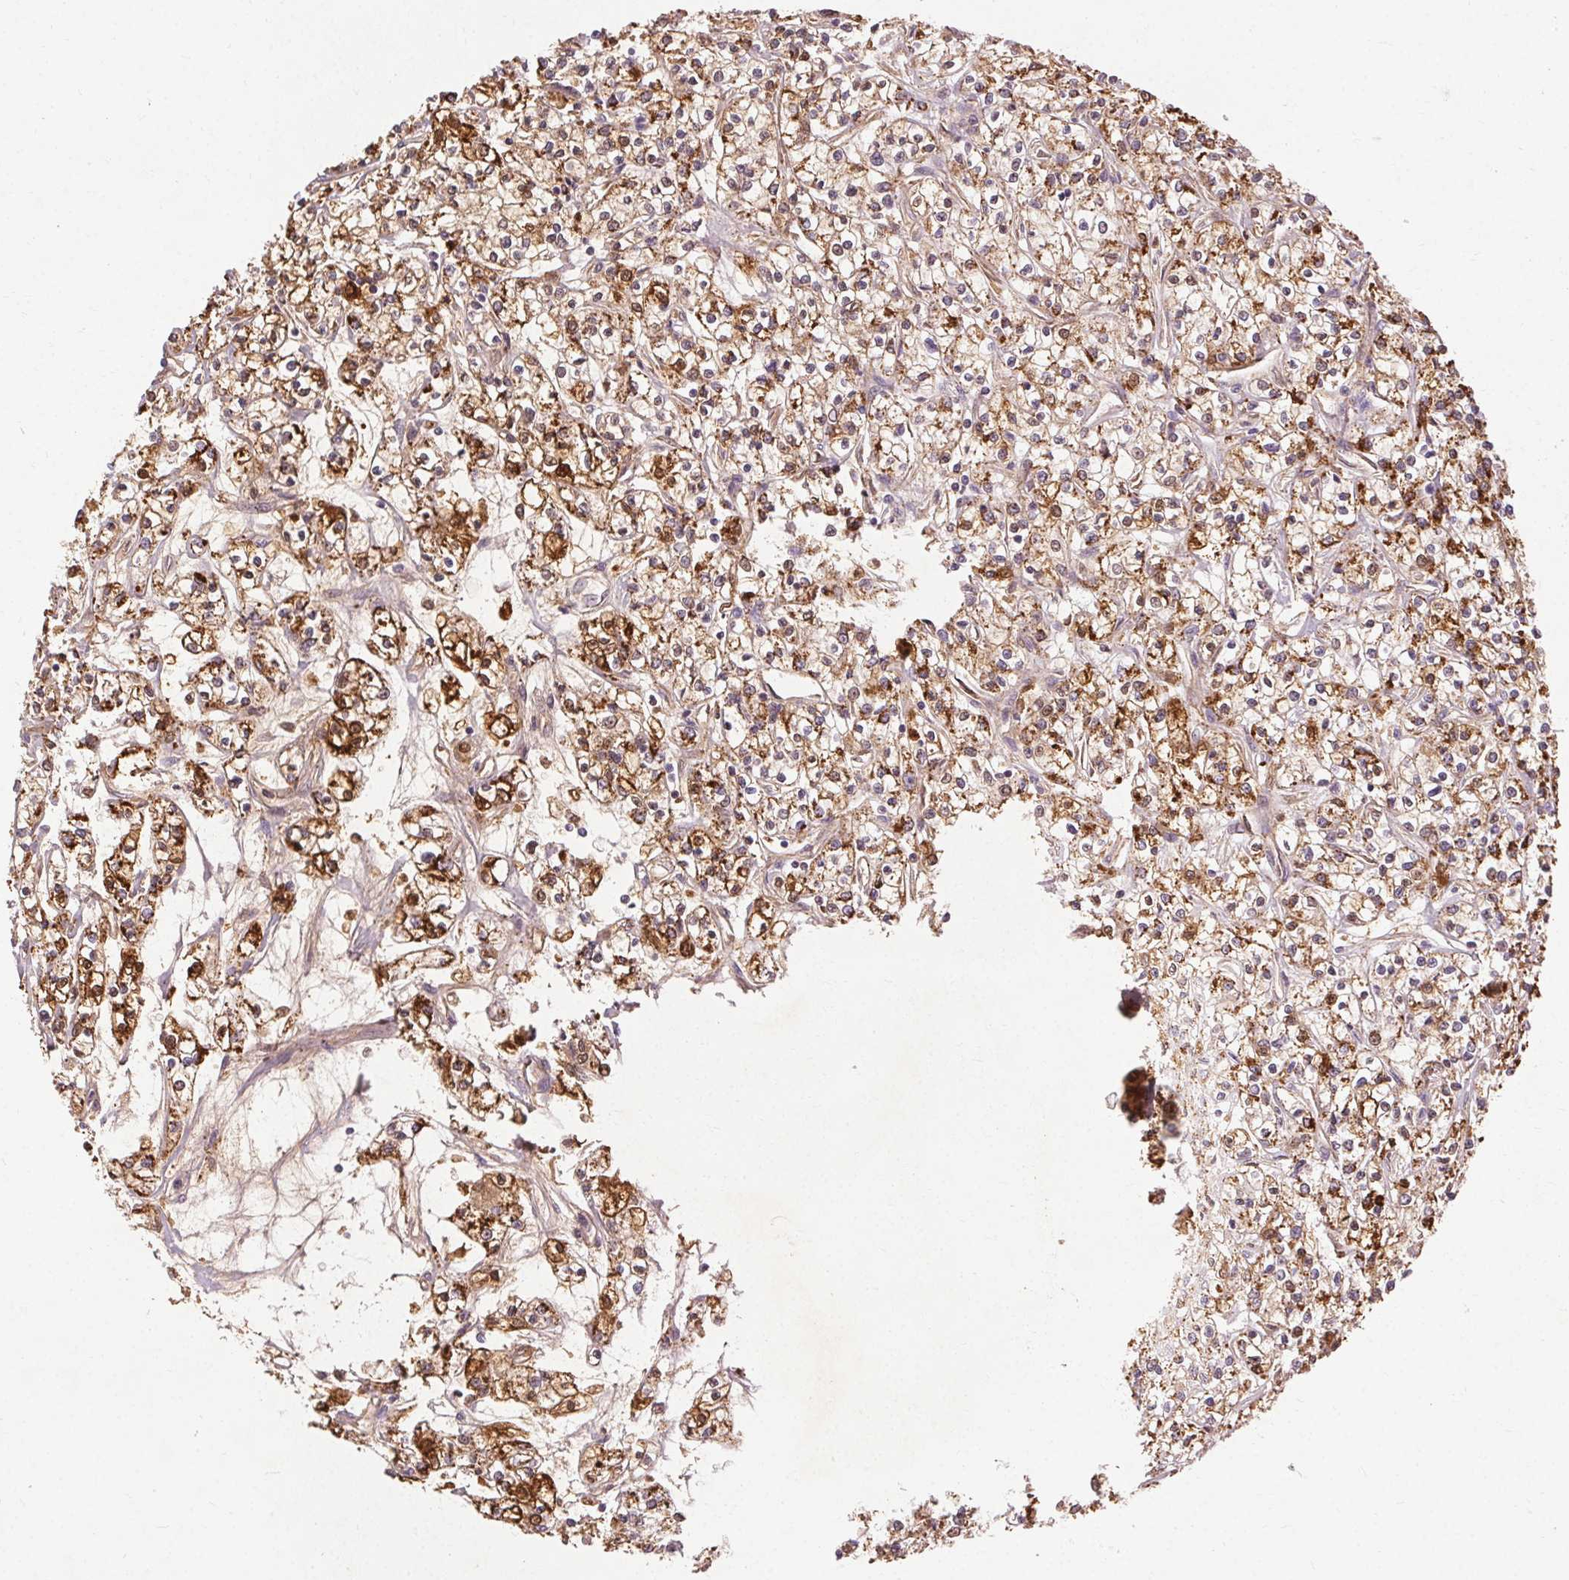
{"staining": {"intensity": "strong", "quantity": ">75%", "location": "cytoplasmic/membranous"}, "tissue": "renal cancer", "cell_type": "Tumor cells", "image_type": "cancer", "snomed": [{"axis": "morphology", "description": "Adenocarcinoma, NOS"}, {"axis": "topography", "description": "Kidney"}], "caption": "Immunohistochemical staining of adenocarcinoma (renal) displays strong cytoplasmic/membranous protein positivity in about >75% of tumor cells. Using DAB (3,3'-diaminobenzidine) (brown) and hematoxylin (blue) stains, captured at high magnification using brightfield microscopy.", "gene": "REP15", "patient": {"sex": "female", "age": 59}}